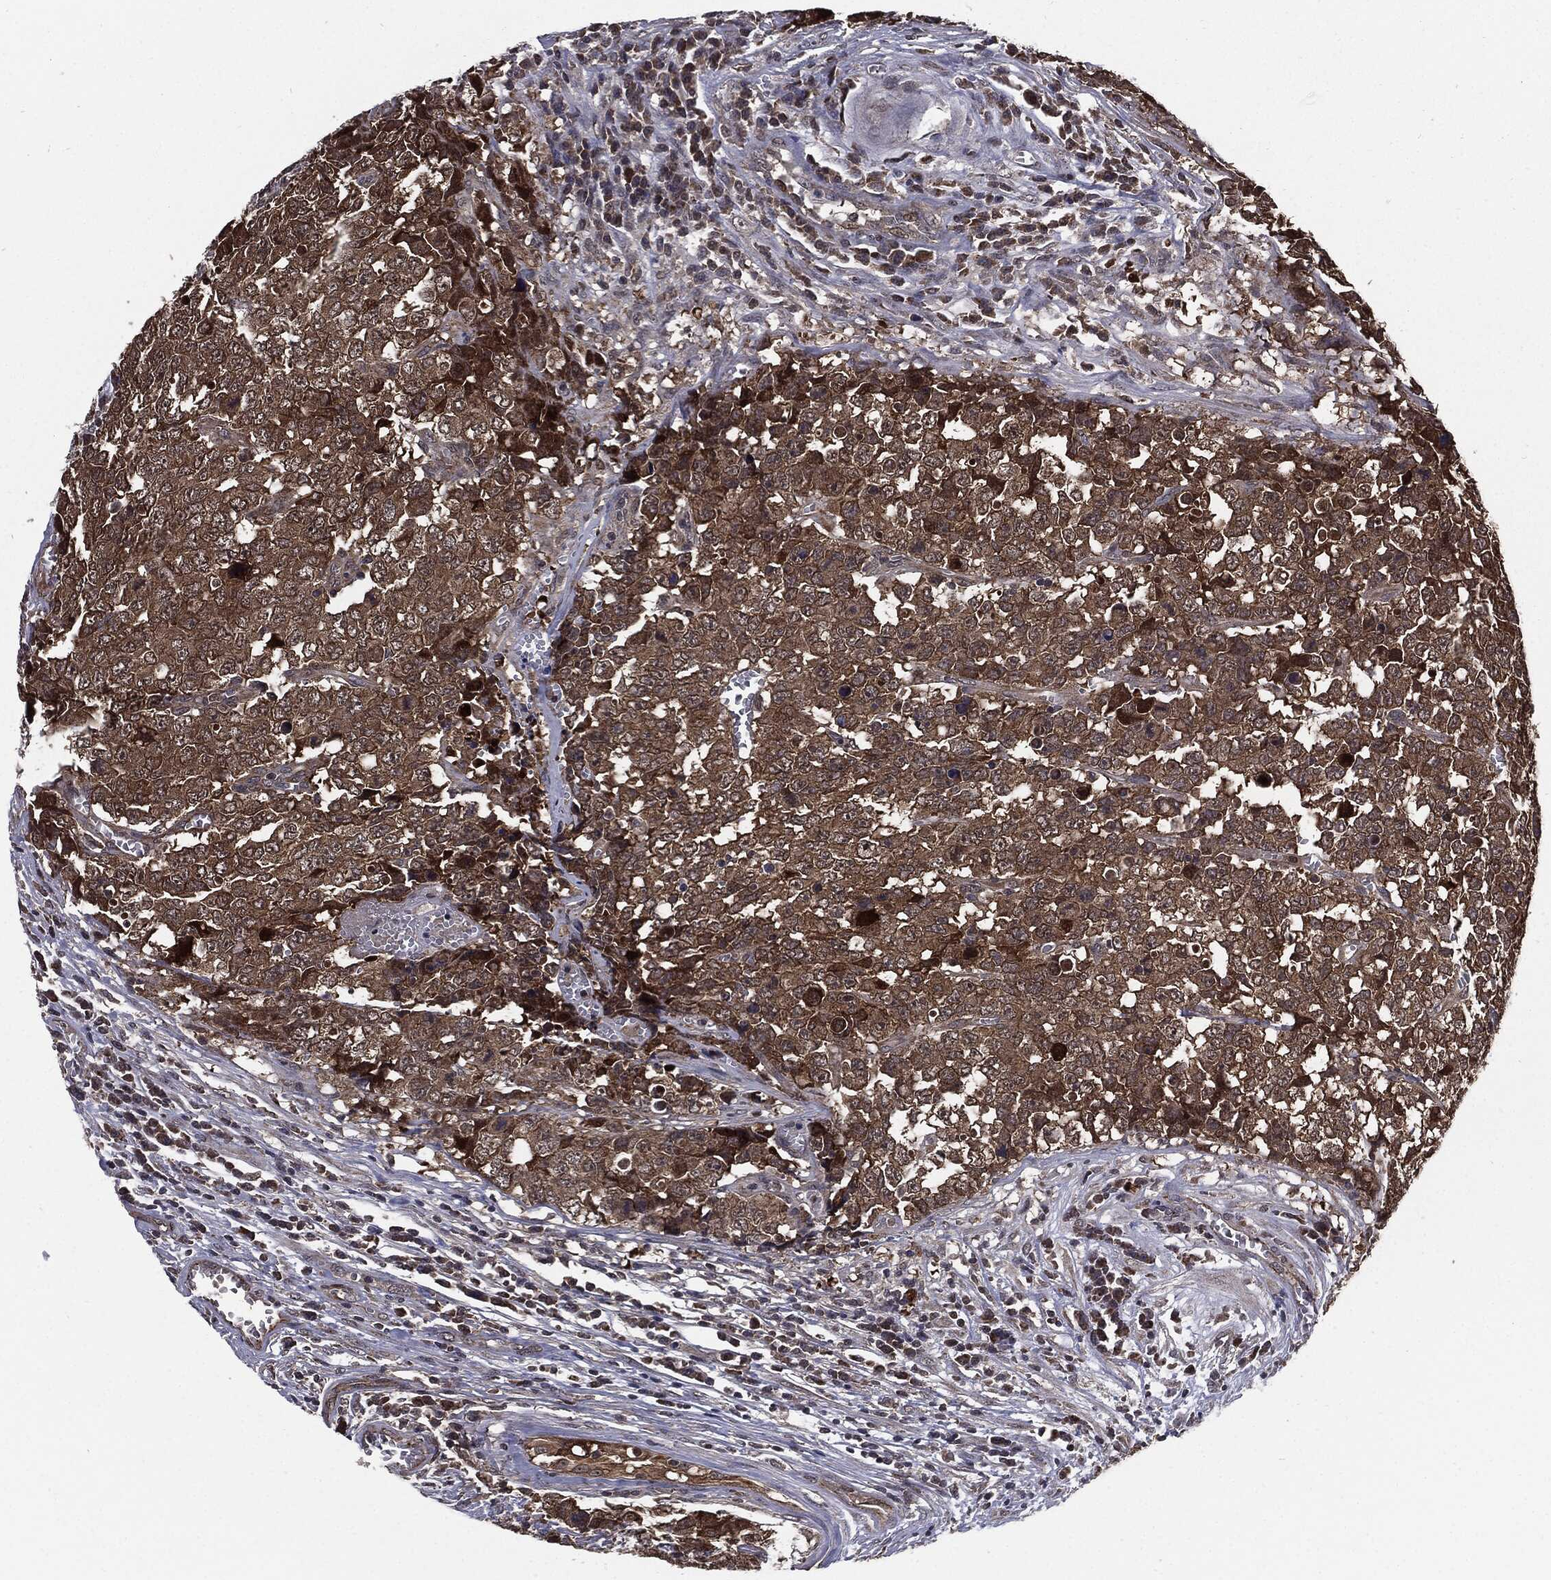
{"staining": {"intensity": "moderate", "quantity": ">75%", "location": "cytoplasmic/membranous"}, "tissue": "testis cancer", "cell_type": "Tumor cells", "image_type": "cancer", "snomed": [{"axis": "morphology", "description": "Carcinoma, Embryonal, NOS"}, {"axis": "topography", "description": "Testis"}], "caption": "Protein analysis of testis cancer tissue exhibits moderate cytoplasmic/membranous expression in approximately >75% of tumor cells.", "gene": "PTPA", "patient": {"sex": "male", "age": 23}}